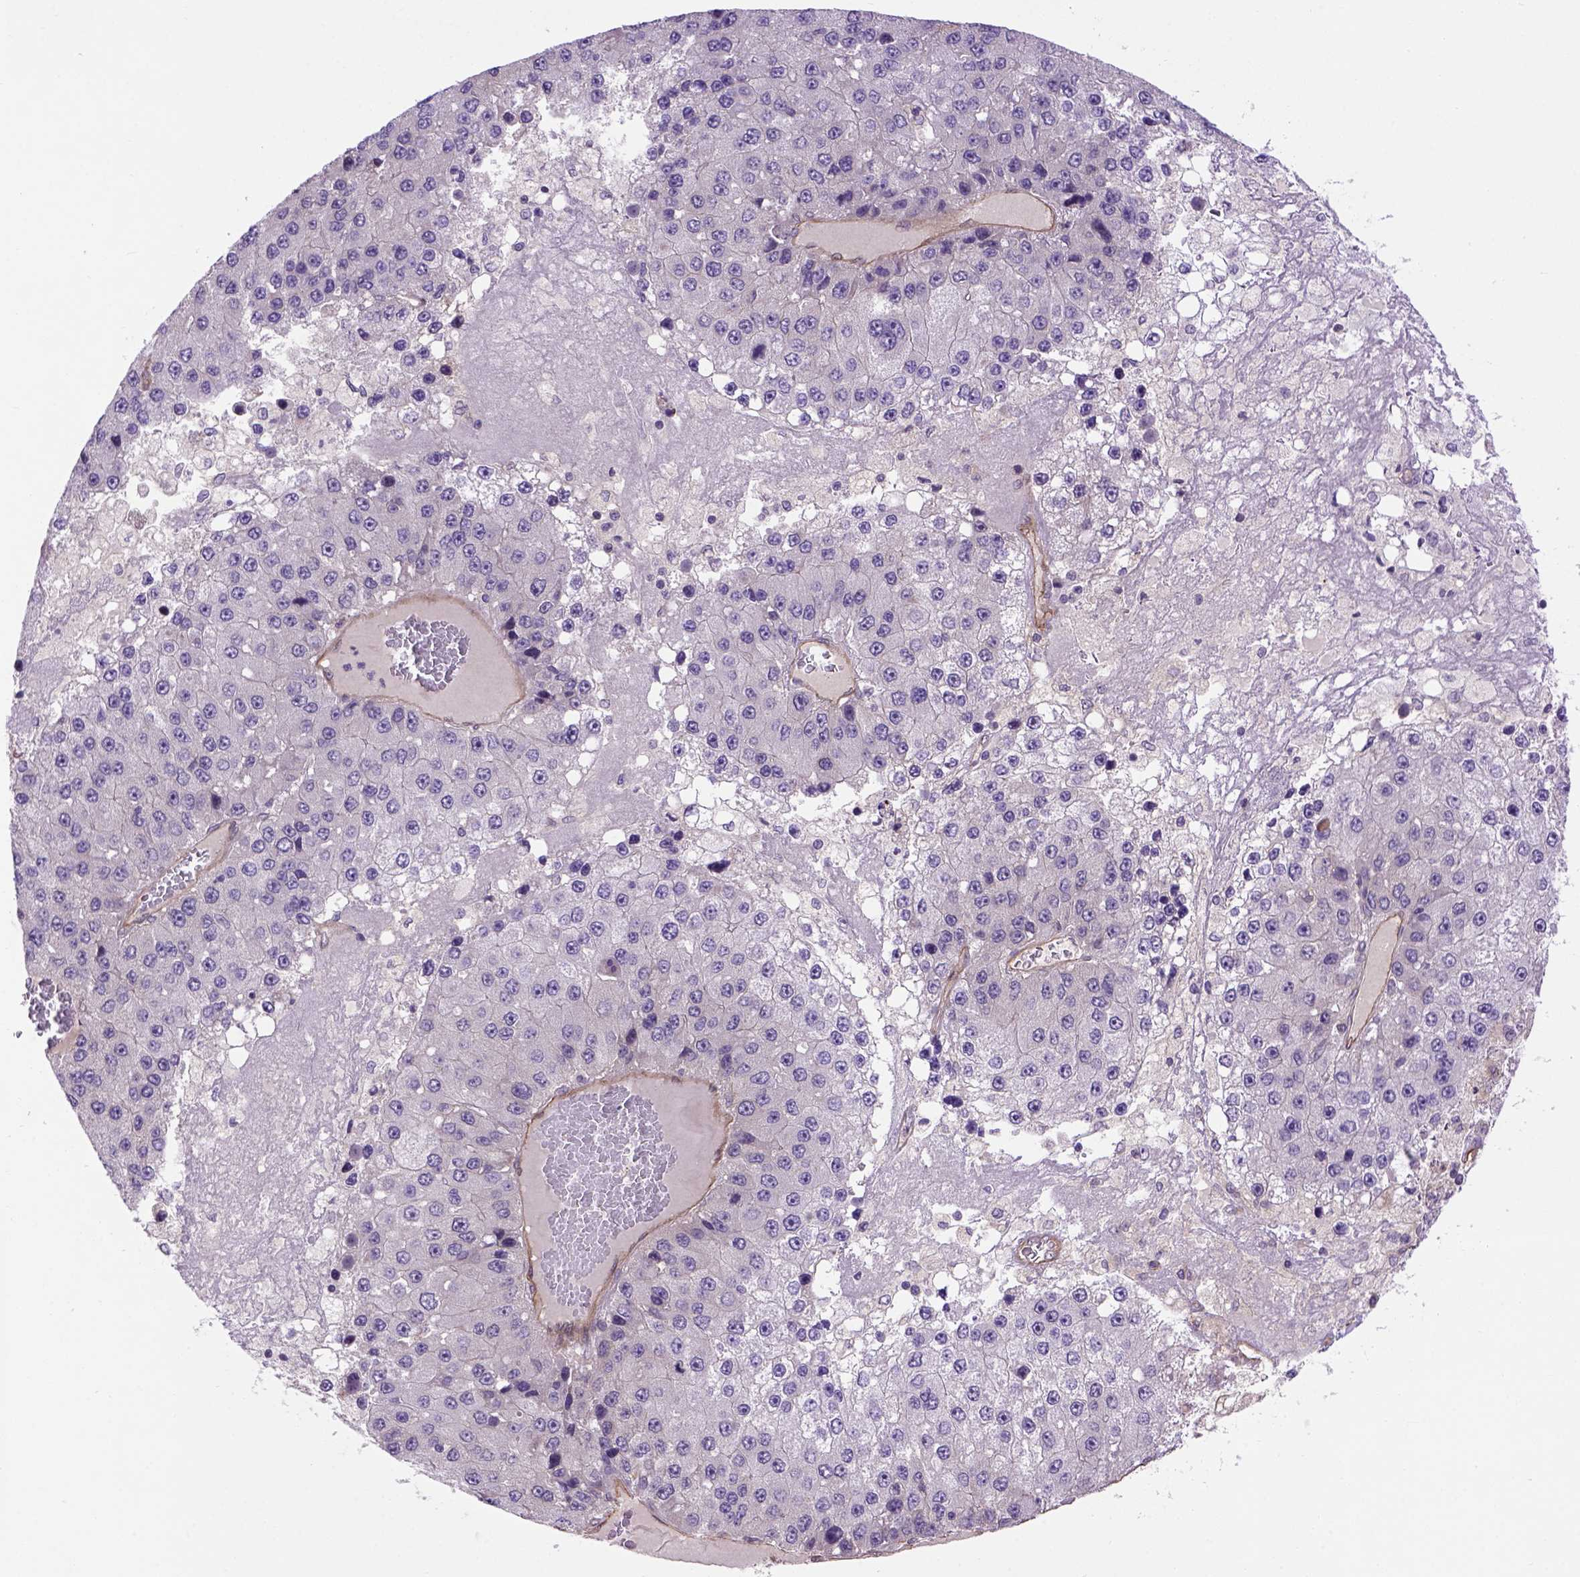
{"staining": {"intensity": "negative", "quantity": "none", "location": "none"}, "tissue": "liver cancer", "cell_type": "Tumor cells", "image_type": "cancer", "snomed": [{"axis": "morphology", "description": "Carcinoma, Hepatocellular, NOS"}, {"axis": "topography", "description": "Liver"}], "caption": "High magnification brightfield microscopy of liver cancer stained with DAB (brown) and counterstained with hematoxylin (blue): tumor cells show no significant expression.", "gene": "CASKIN2", "patient": {"sex": "female", "age": 73}}